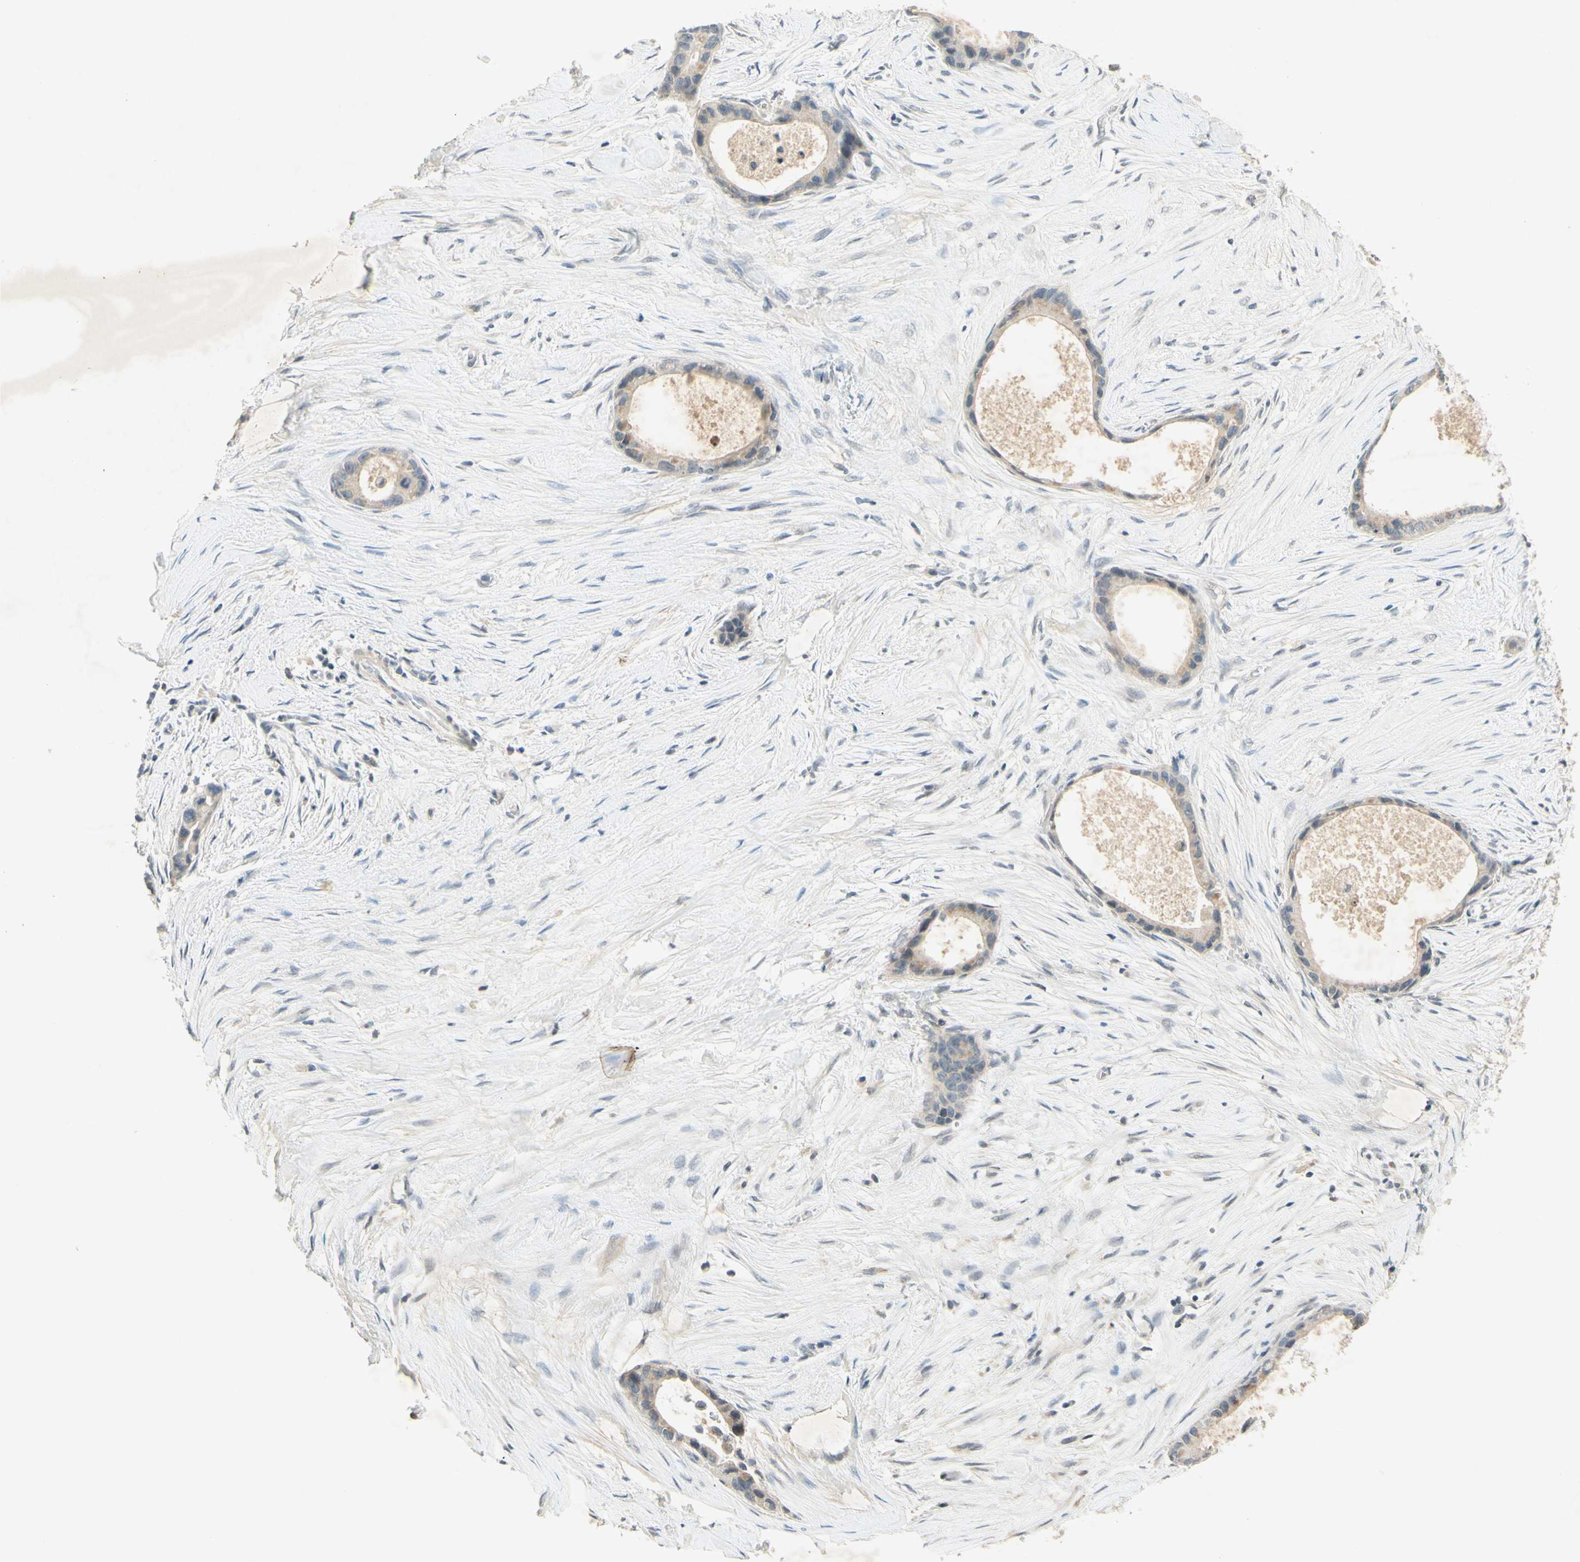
{"staining": {"intensity": "negative", "quantity": "none", "location": "none"}, "tissue": "liver cancer", "cell_type": "Tumor cells", "image_type": "cancer", "snomed": [{"axis": "morphology", "description": "Cholangiocarcinoma"}, {"axis": "topography", "description": "Liver"}], "caption": "High power microscopy photomicrograph of an immunohistochemistry histopathology image of cholangiocarcinoma (liver), revealing no significant staining in tumor cells.", "gene": "GLI1", "patient": {"sex": "female", "age": 55}}